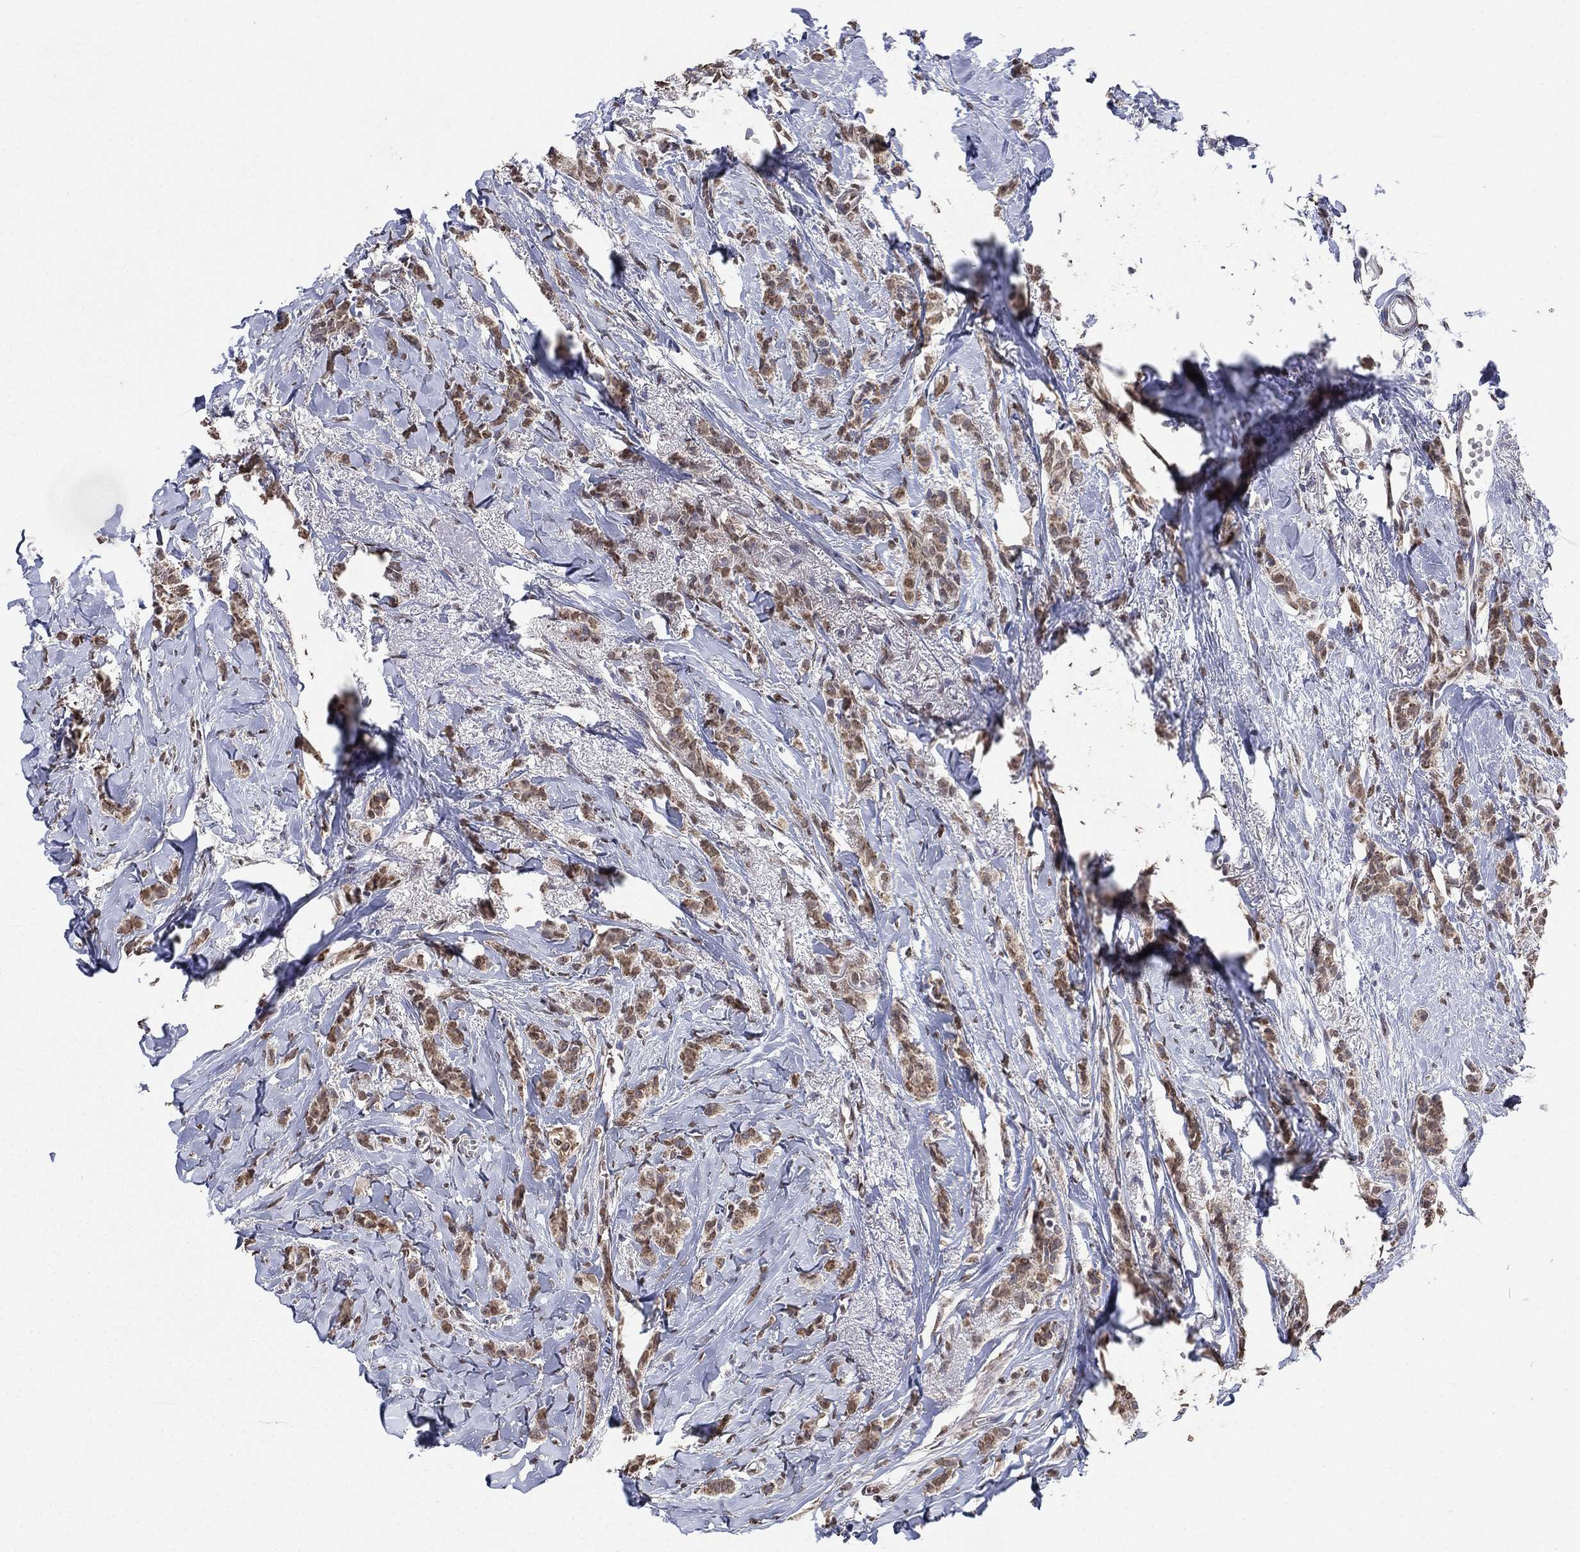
{"staining": {"intensity": "weak", "quantity": ">75%", "location": "cytoplasmic/membranous"}, "tissue": "breast cancer", "cell_type": "Tumor cells", "image_type": "cancer", "snomed": [{"axis": "morphology", "description": "Duct carcinoma"}, {"axis": "topography", "description": "Breast"}], "caption": "An image of human intraductal carcinoma (breast) stained for a protein demonstrates weak cytoplasmic/membranous brown staining in tumor cells. (brown staining indicates protein expression, while blue staining denotes nuclei).", "gene": "ALDH7A1", "patient": {"sex": "female", "age": 85}}